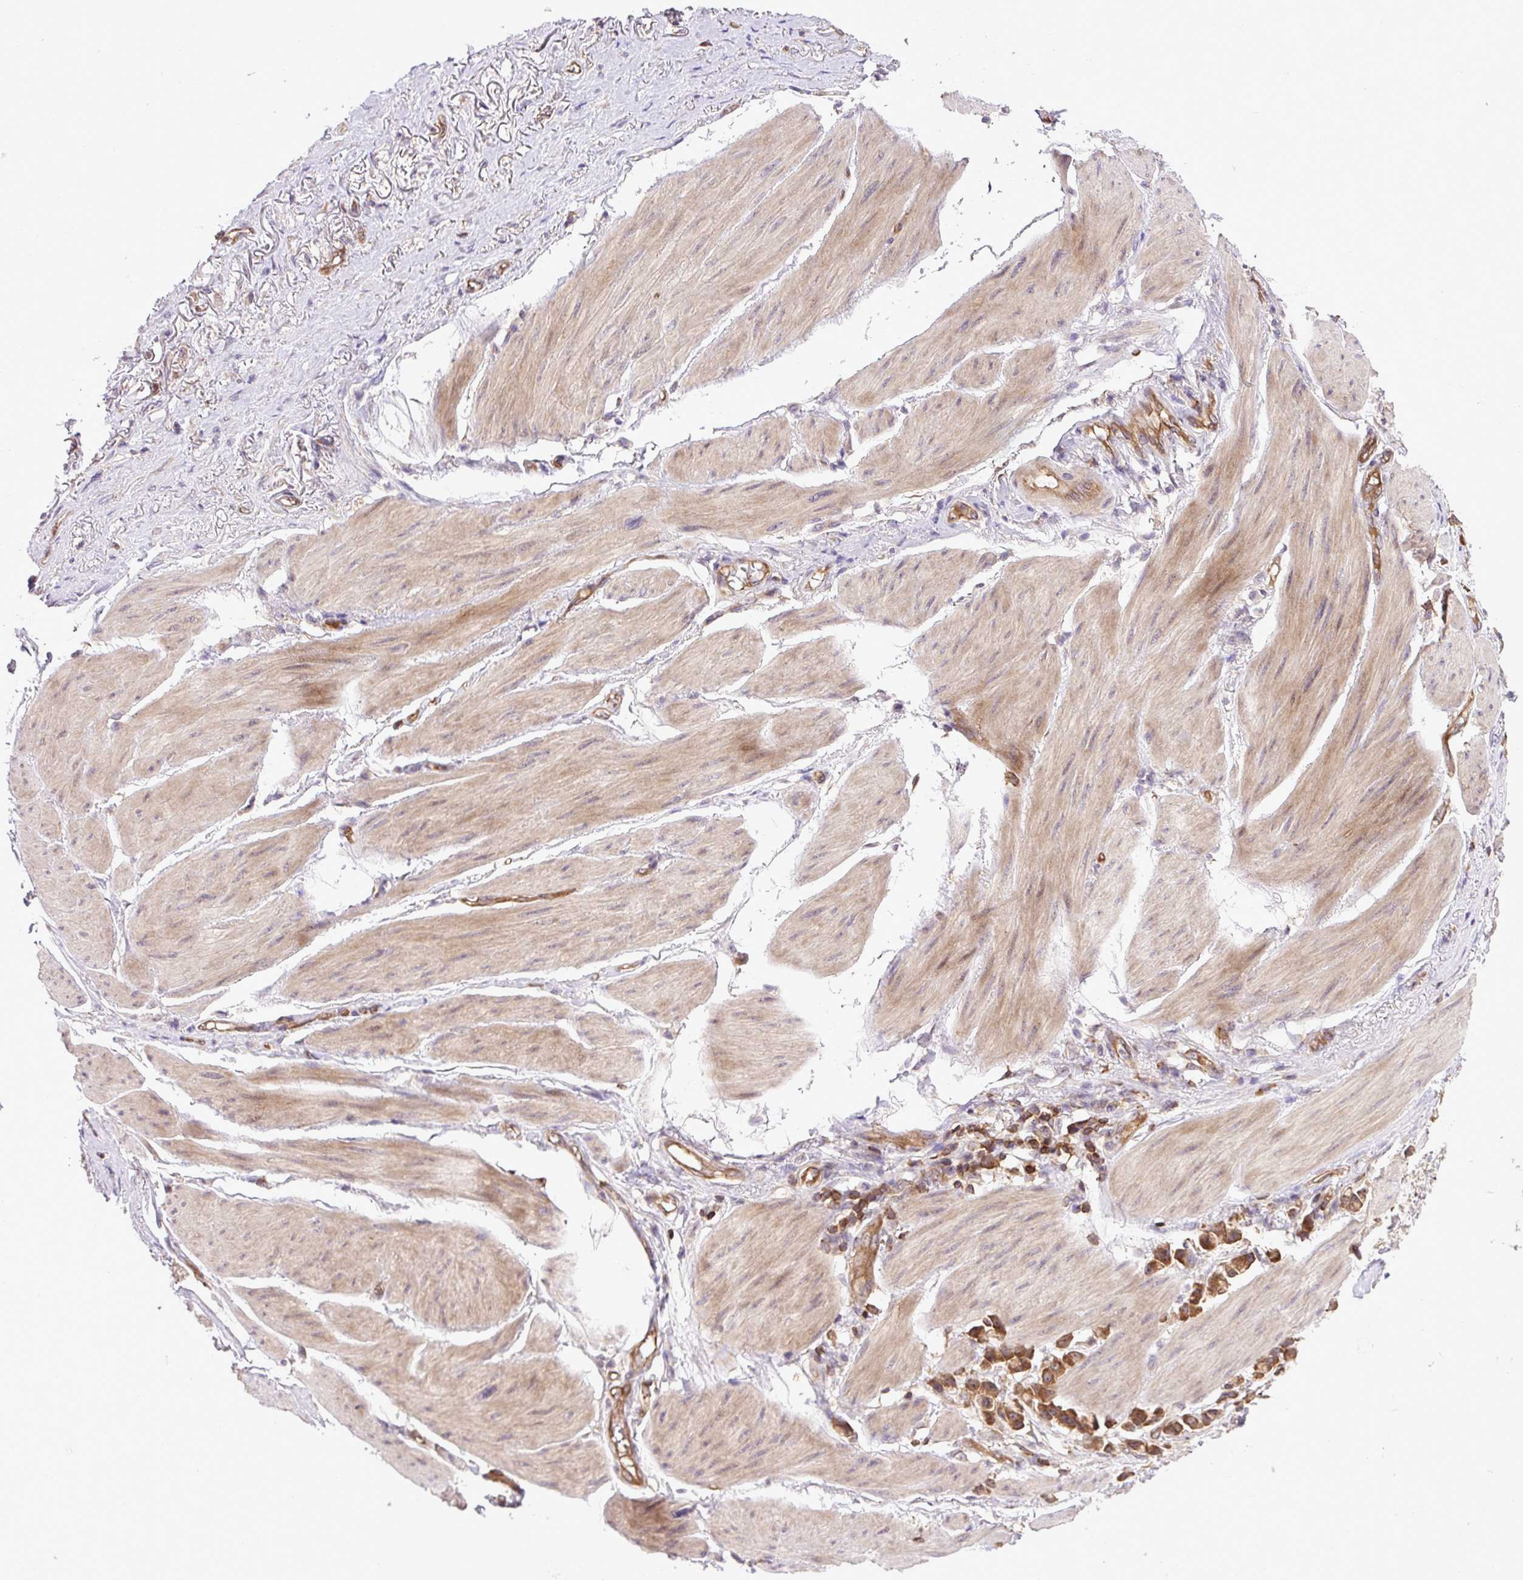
{"staining": {"intensity": "strong", "quantity": ">75%", "location": "cytoplasmic/membranous"}, "tissue": "stomach cancer", "cell_type": "Tumor cells", "image_type": "cancer", "snomed": [{"axis": "morphology", "description": "Adenocarcinoma, NOS"}, {"axis": "topography", "description": "Stomach"}], "caption": "High-magnification brightfield microscopy of stomach adenocarcinoma stained with DAB (3,3'-diaminobenzidine) (brown) and counterstained with hematoxylin (blue). tumor cells exhibit strong cytoplasmic/membranous staining is present in approximately>75% of cells. The staining was performed using DAB, with brown indicating positive protein expression. Nuclei are stained blue with hematoxylin.", "gene": "PLCG1", "patient": {"sex": "female", "age": 81}}